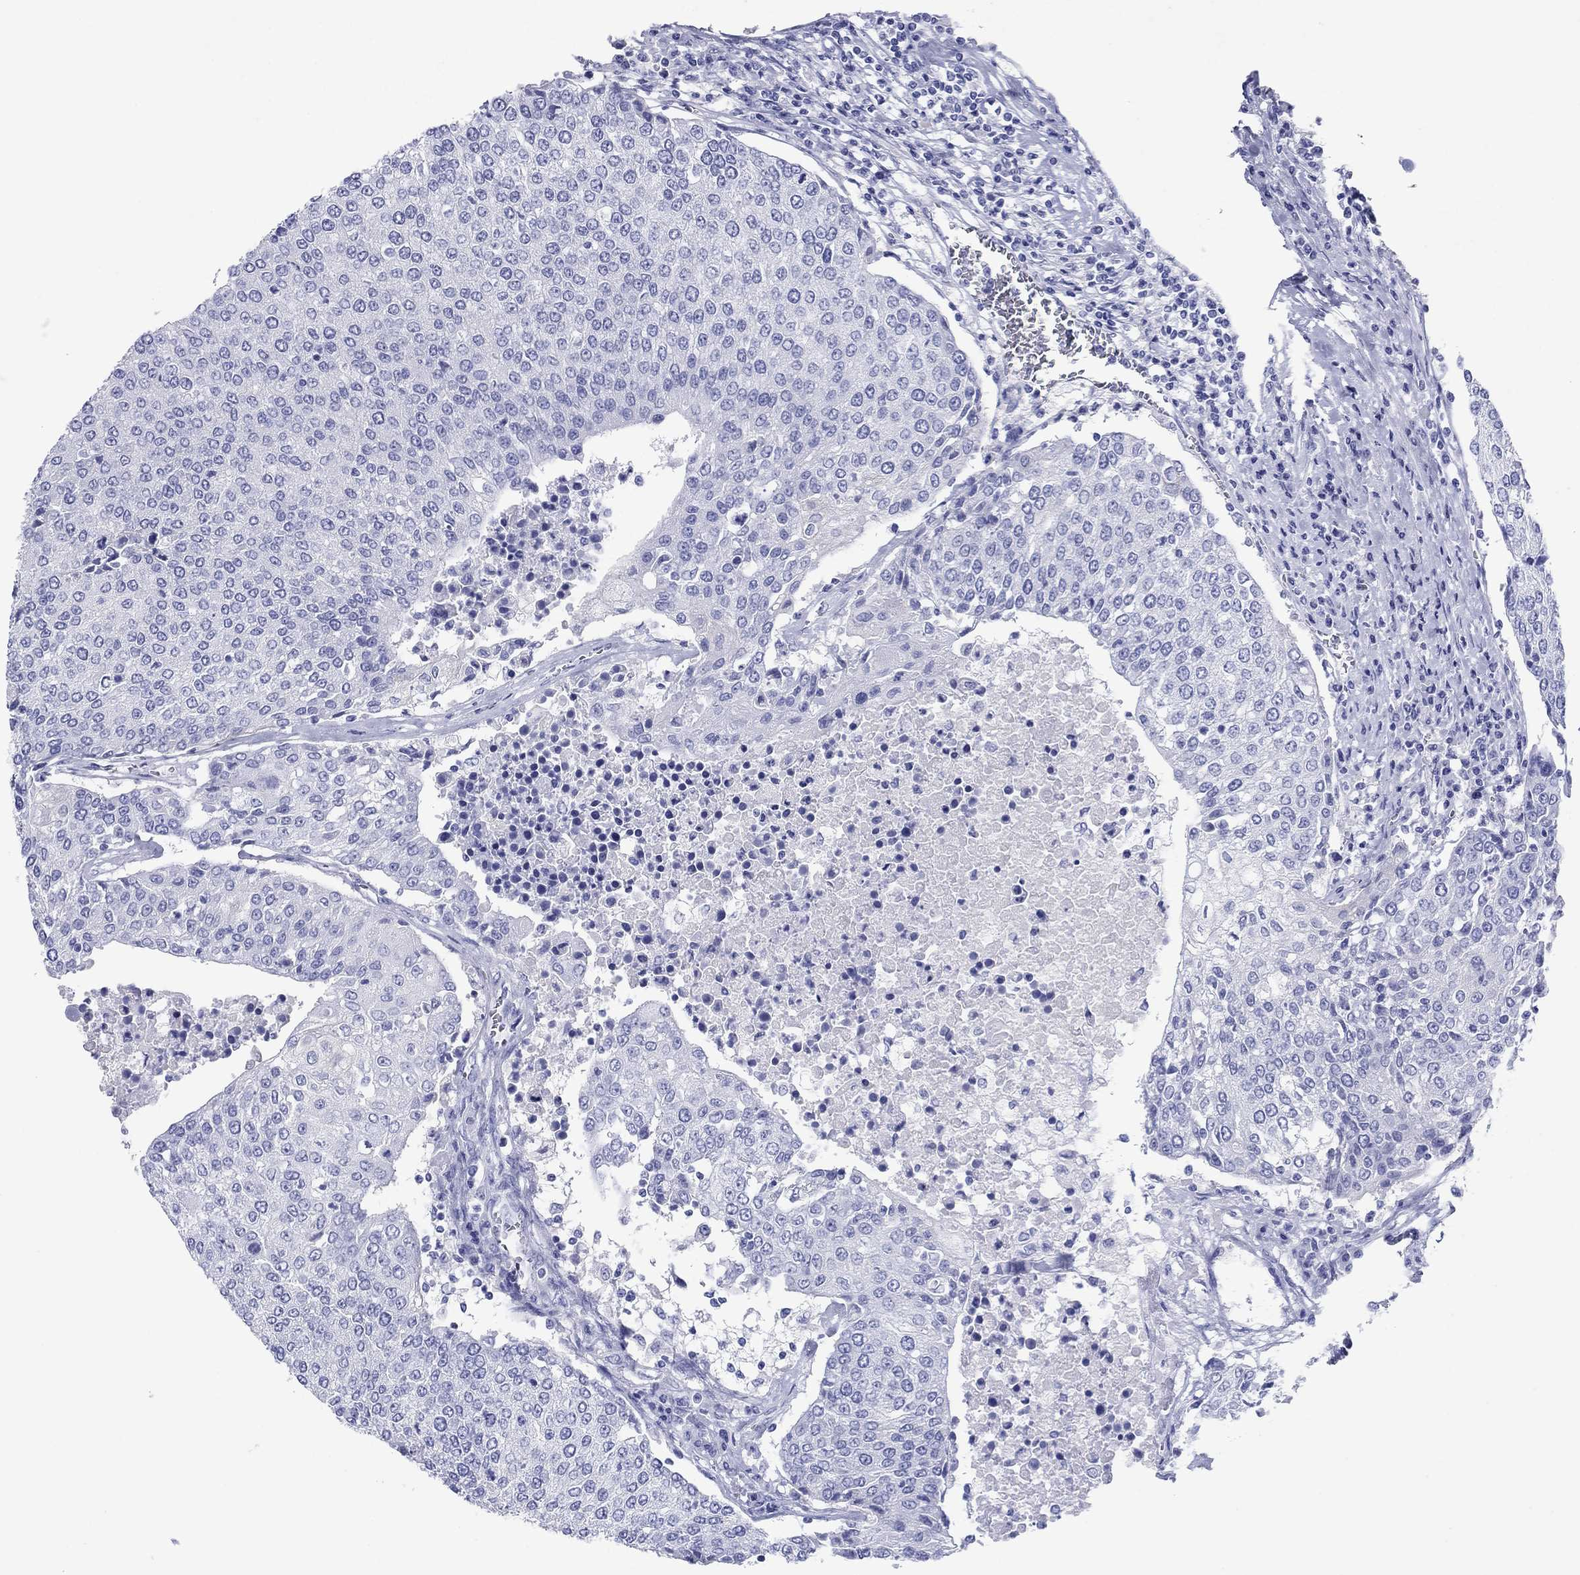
{"staining": {"intensity": "negative", "quantity": "none", "location": "none"}, "tissue": "urothelial cancer", "cell_type": "Tumor cells", "image_type": "cancer", "snomed": [{"axis": "morphology", "description": "Urothelial carcinoma, High grade"}, {"axis": "topography", "description": "Urinary bladder"}], "caption": "Tumor cells show no significant protein expression in urothelial carcinoma (high-grade).", "gene": "ATP4A", "patient": {"sex": "female", "age": 85}}